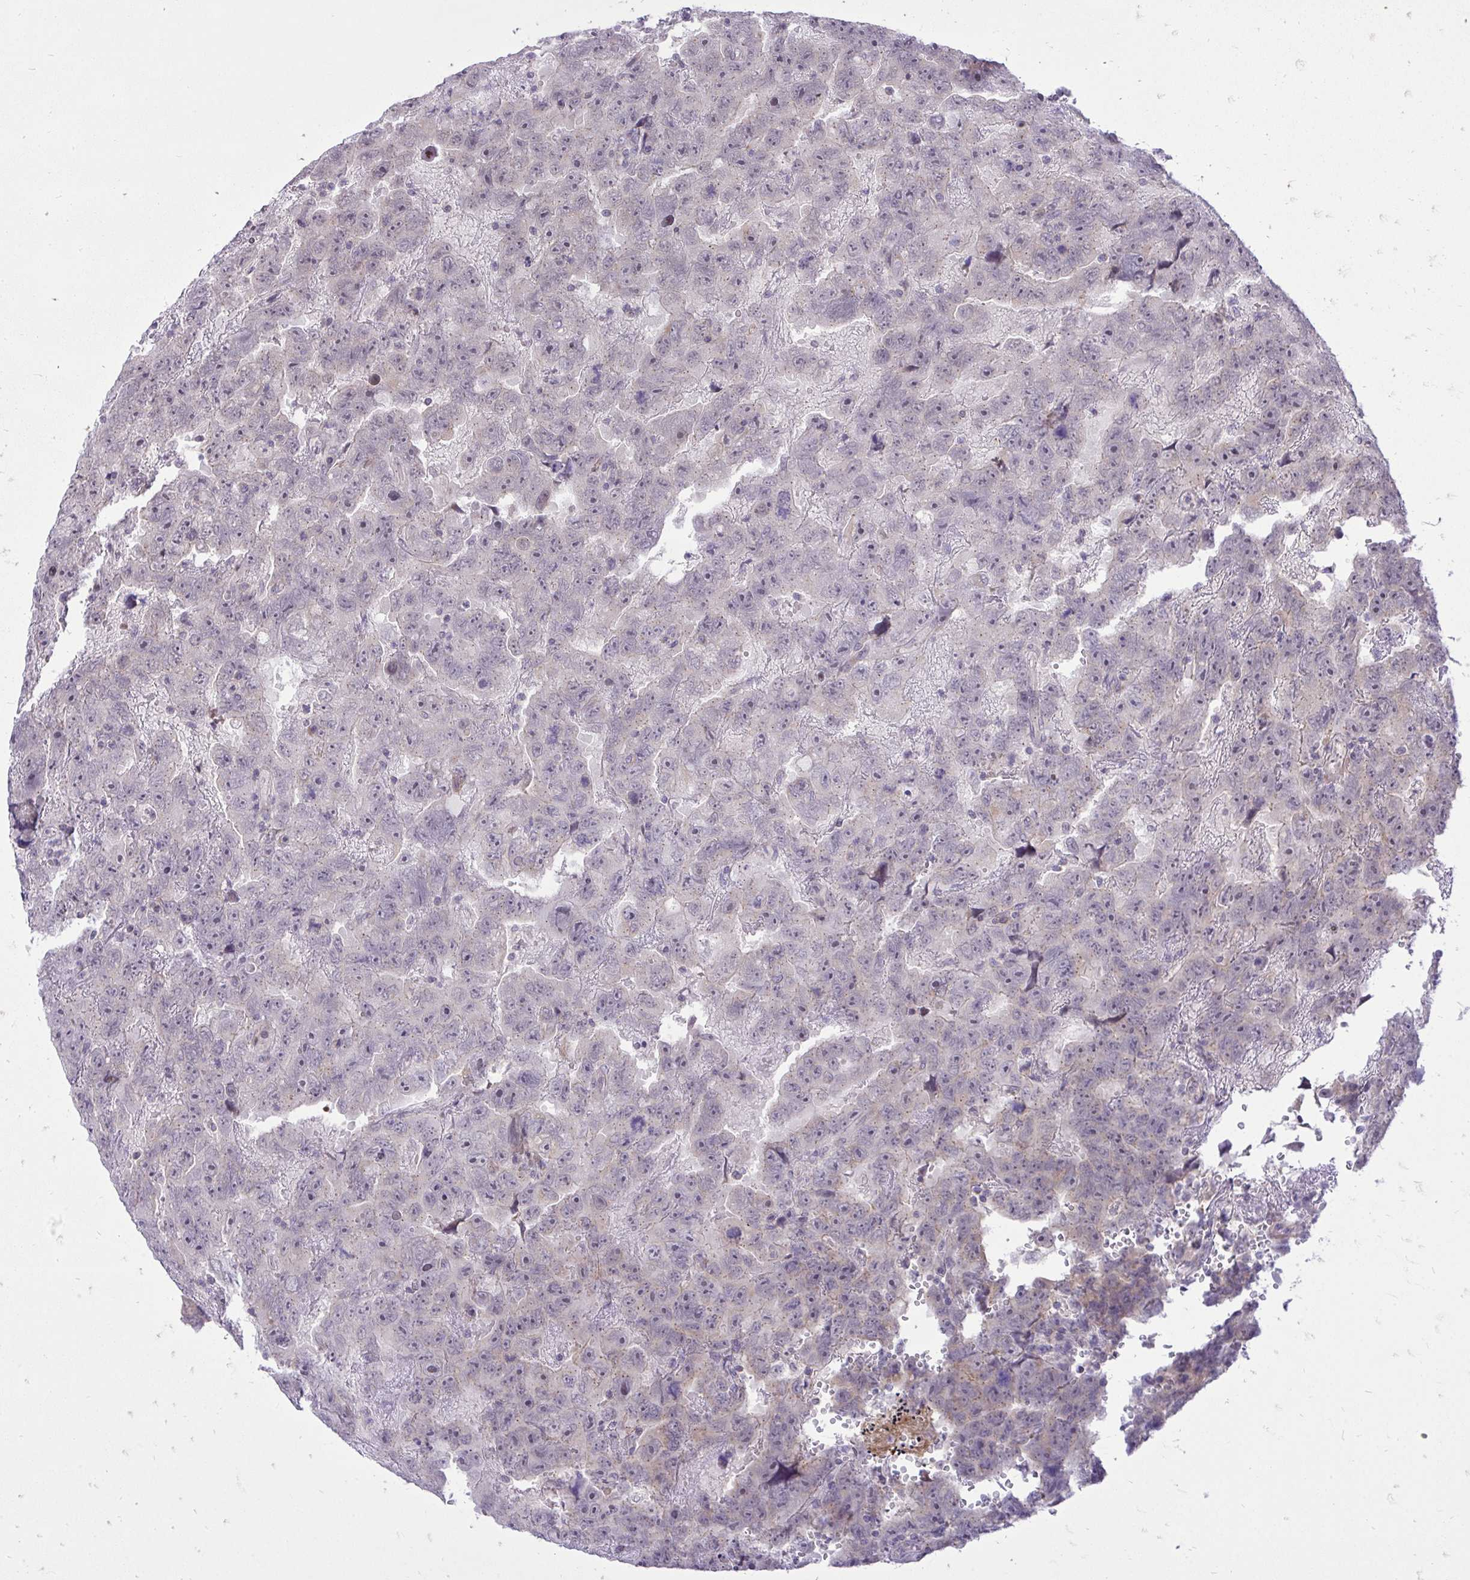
{"staining": {"intensity": "negative", "quantity": "none", "location": "none"}, "tissue": "testis cancer", "cell_type": "Tumor cells", "image_type": "cancer", "snomed": [{"axis": "morphology", "description": "Carcinoma, Embryonal, NOS"}, {"axis": "topography", "description": "Testis"}], "caption": "Histopathology image shows no protein expression in tumor cells of testis cancer tissue.", "gene": "SPTBN2", "patient": {"sex": "male", "age": 45}}